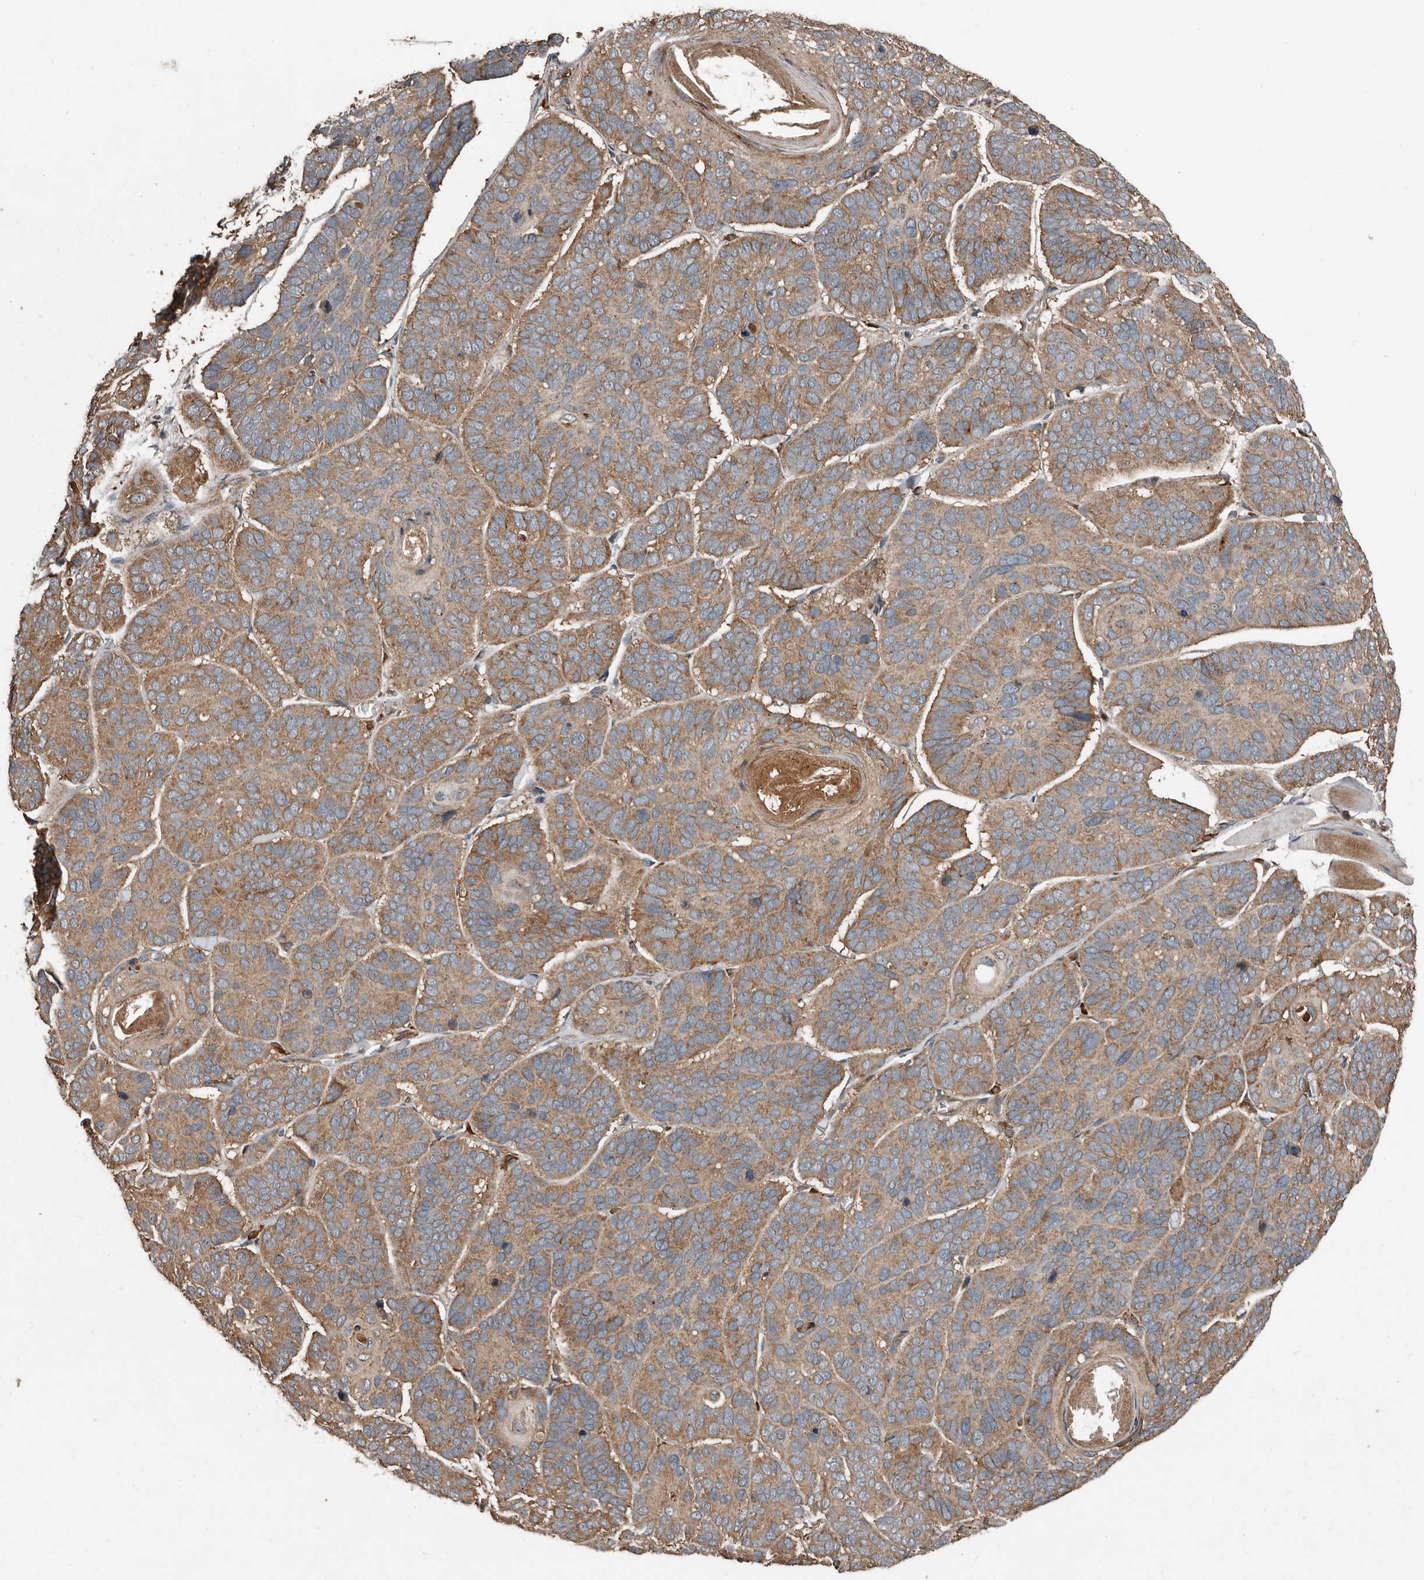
{"staining": {"intensity": "moderate", "quantity": ">75%", "location": "cytoplasmic/membranous"}, "tissue": "skin cancer", "cell_type": "Tumor cells", "image_type": "cancer", "snomed": [{"axis": "morphology", "description": "Basal cell carcinoma"}, {"axis": "topography", "description": "Skin"}], "caption": "Immunohistochemical staining of human skin cancer (basal cell carcinoma) demonstrates moderate cytoplasmic/membranous protein expression in approximately >75% of tumor cells.", "gene": "RNF207", "patient": {"sex": "male", "age": 62}}